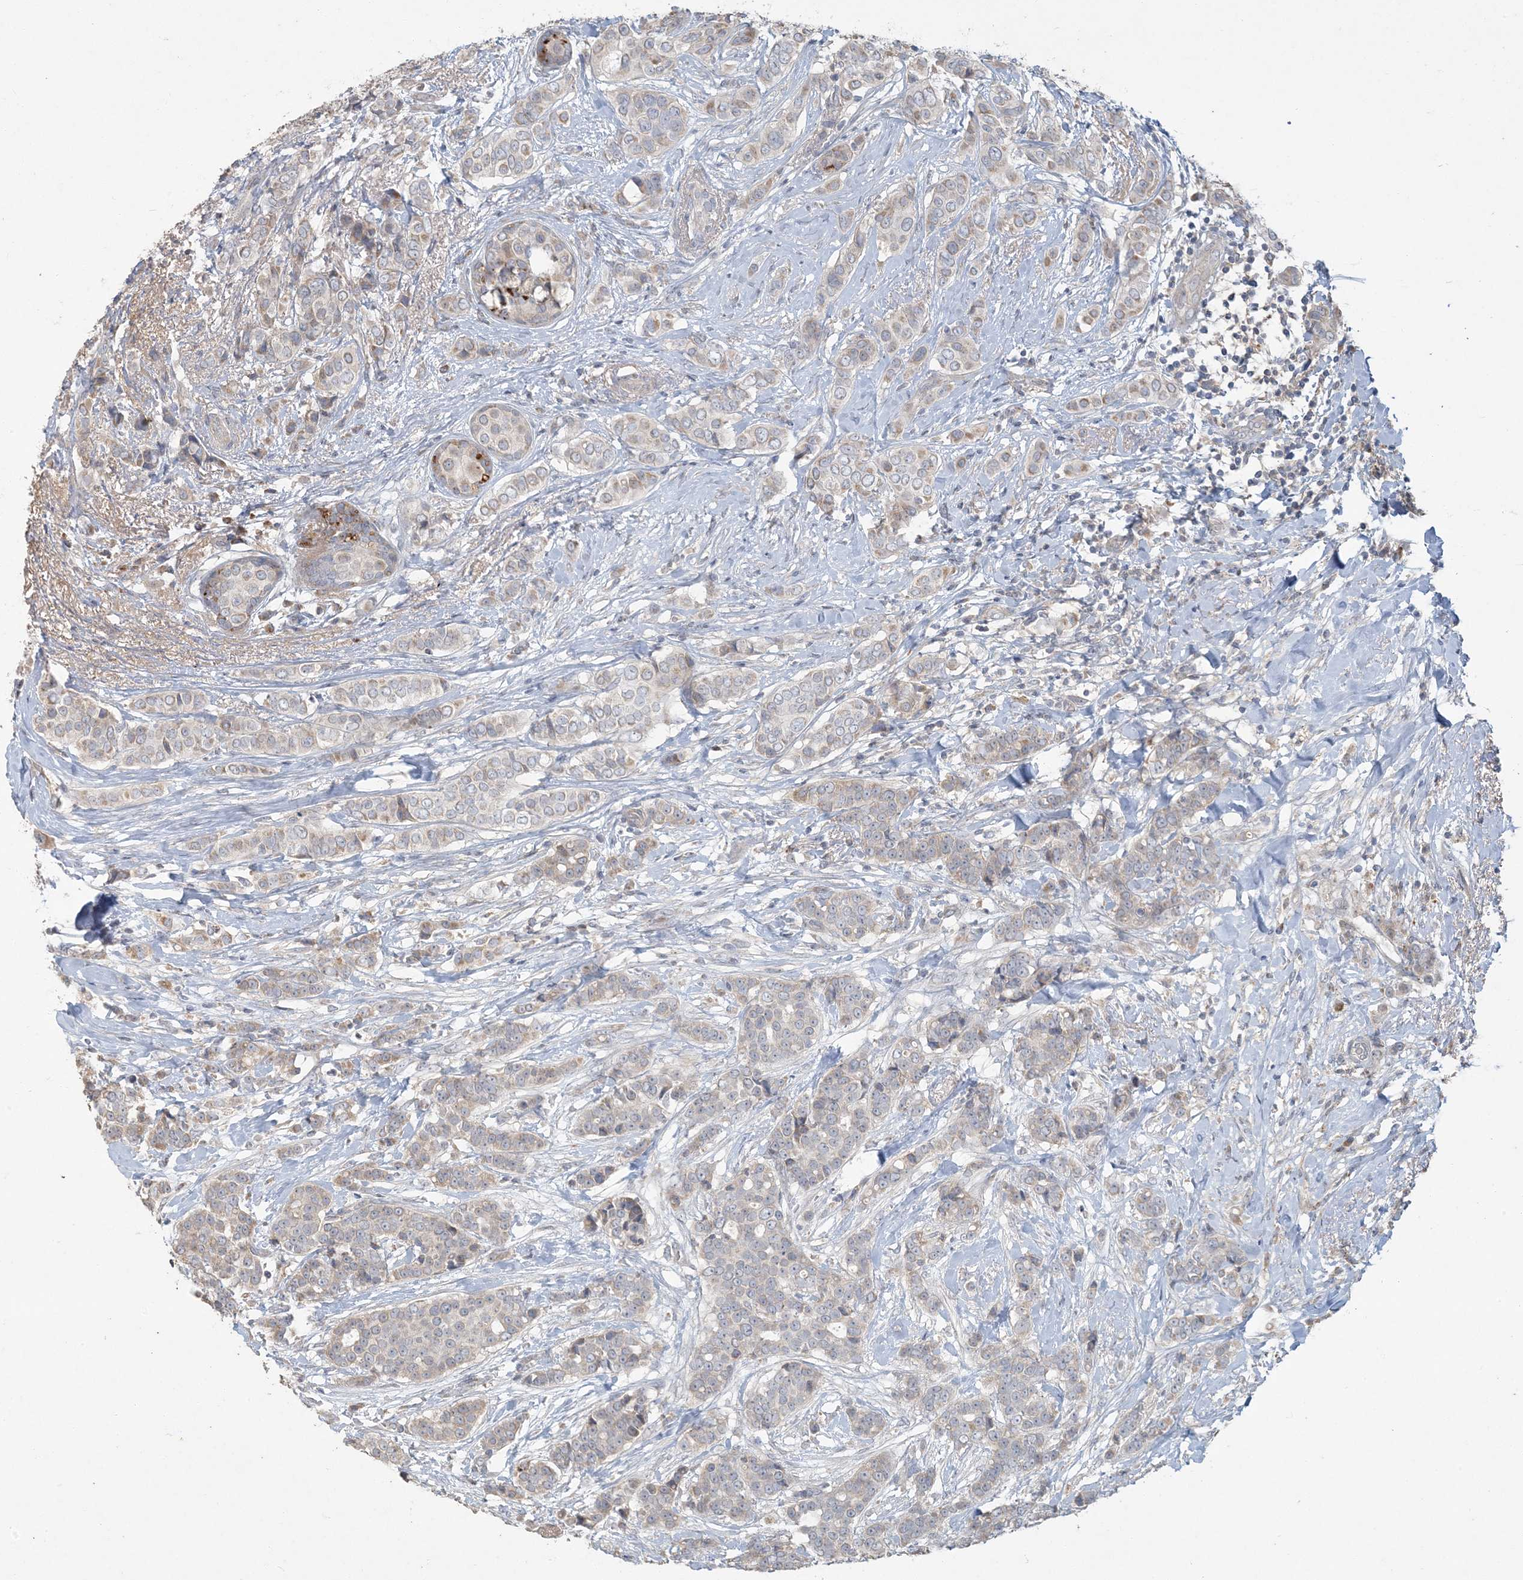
{"staining": {"intensity": "weak", "quantity": "25%-75%", "location": "cytoplasmic/membranous"}, "tissue": "breast cancer", "cell_type": "Tumor cells", "image_type": "cancer", "snomed": [{"axis": "morphology", "description": "Lobular carcinoma"}, {"axis": "topography", "description": "Breast"}], "caption": "A histopathology image of human lobular carcinoma (breast) stained for a protein displays weak cytoplasmic/membranous brown staining in tumor cells. The staining is performed using DAB (3,3'-diaminobenzidine) brown chromogen to label protein expression. The nuclei are counter-stained blue using hematoxylin.", "gene": "LTN1", "patient": {"sex": "female", "age": 51}}